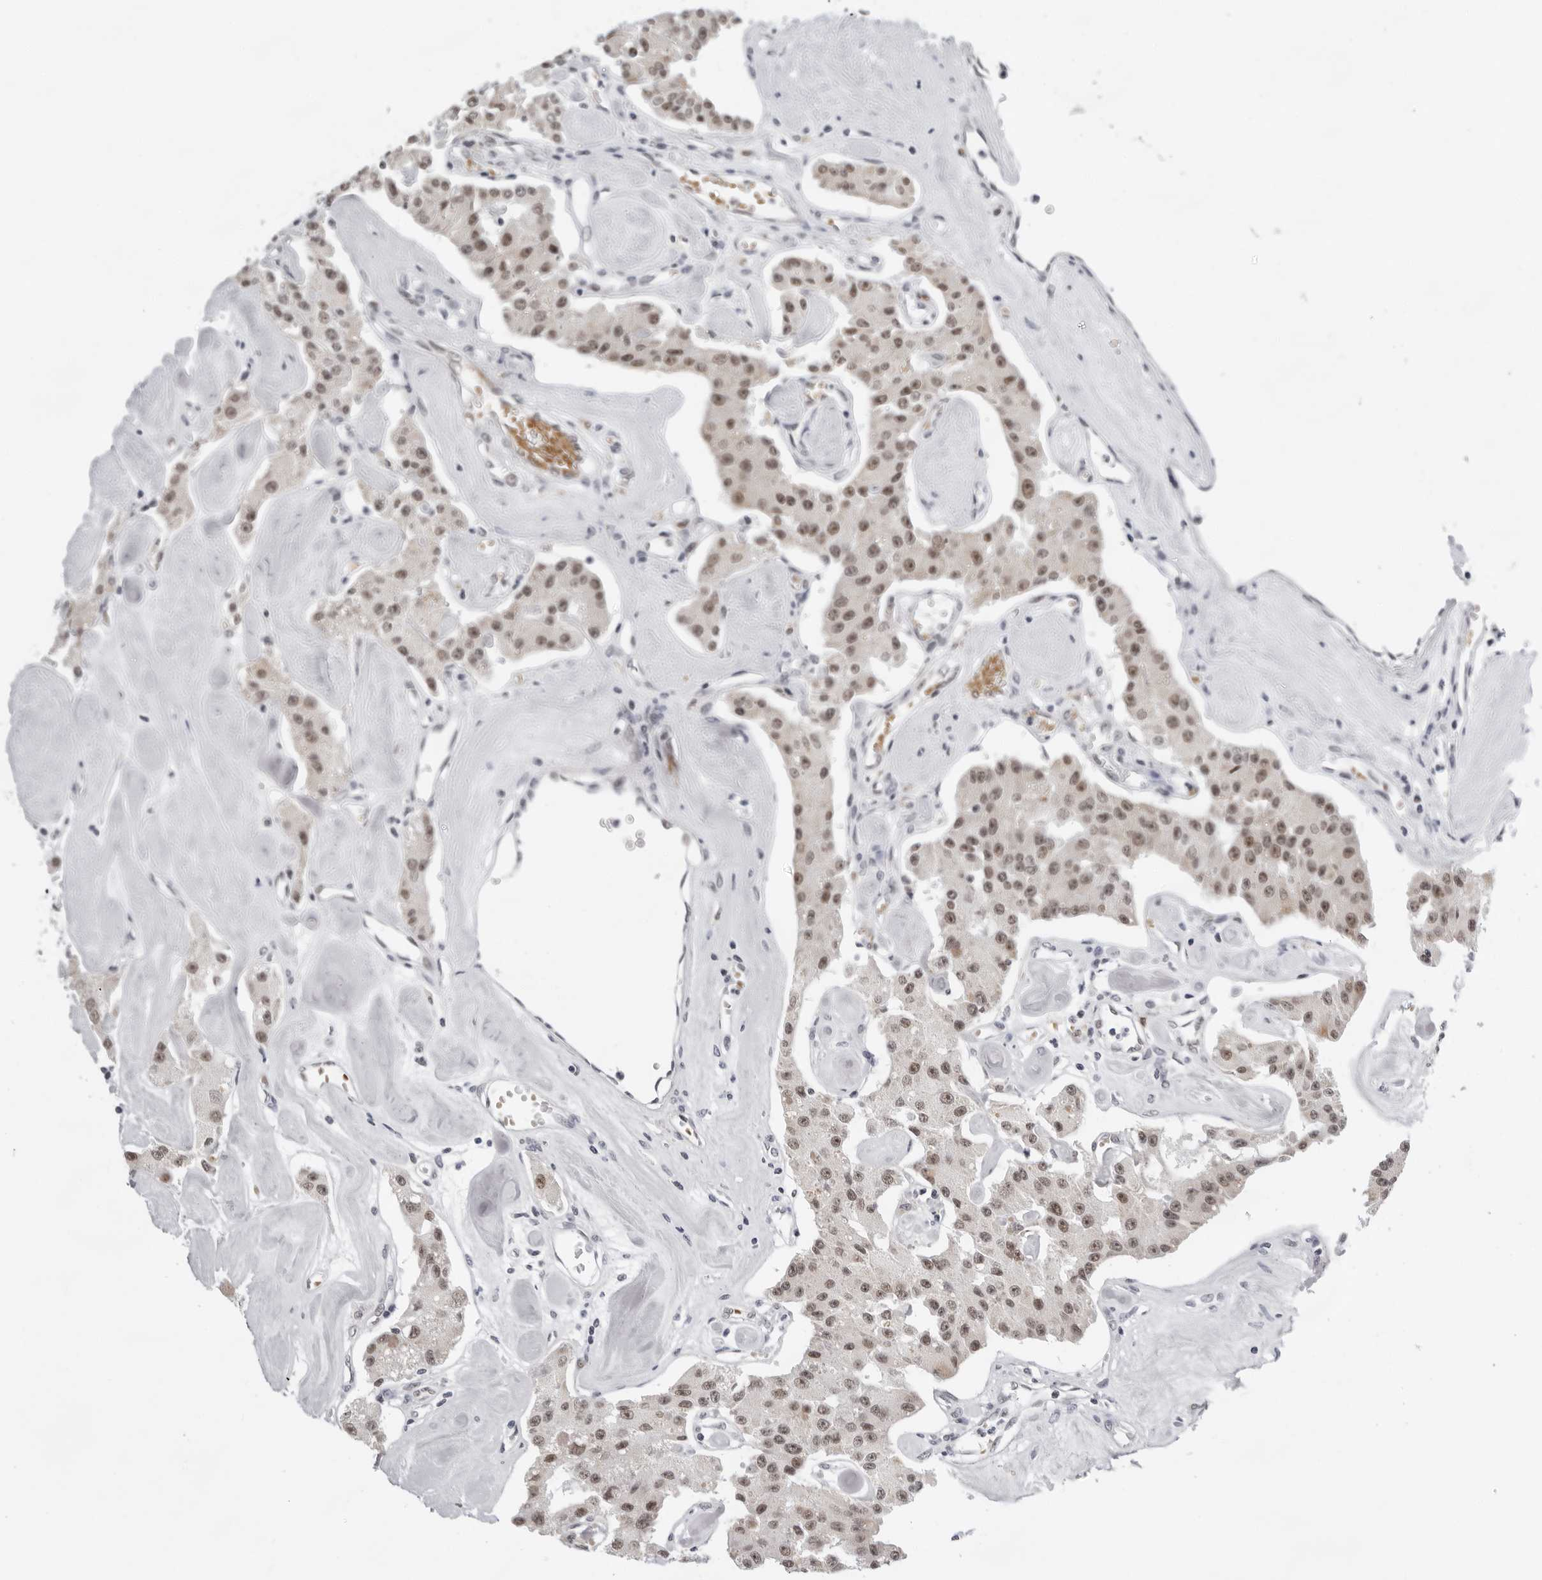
{"staining": {"intensity": "moderate", "quantity": ">75%", "location": "nuclear"}, "tissue": "carcinoid", "cell_type": "Tumor cells", "image_type": "cancer", "snomed": [{"axis": "morphology", "description": "Carcinoid, malignant, NOS"}, {"axis": "topography", "description": "Pancreas"}], "caption": "Human carcinoid stained with a protein marker reveals moderate staining in tumor cells.", "gene": "USP1", "patient": {"sex": "male", "age": 41}}